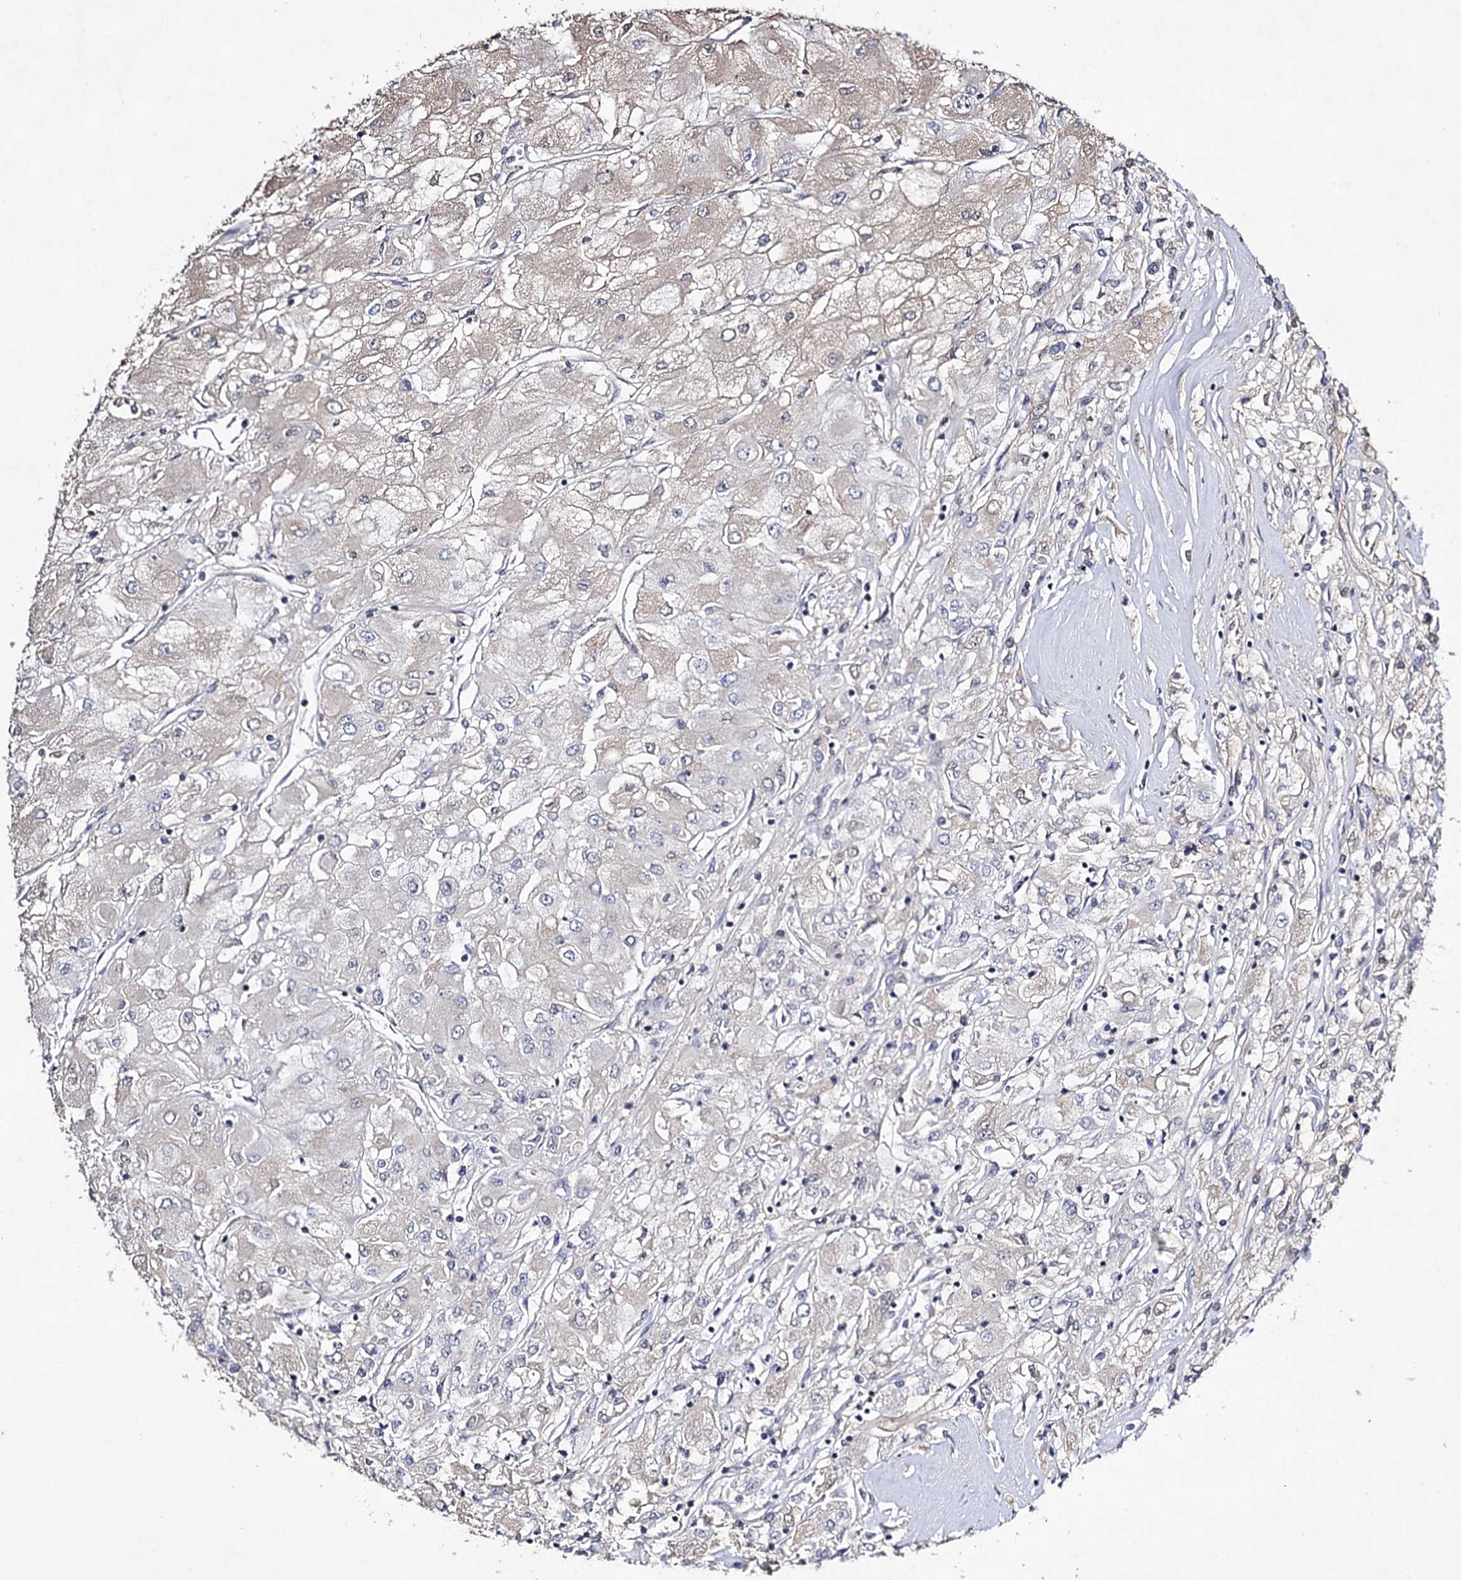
{"staining": {"intensity": "weak", "quantity": "<25%", "location": "cytoplasmic/membranous"}, "tissue": "renal cancer", "cell_type": "Tumor cells", "image_type": "cancer", "snomed": [{"axis": "morphology", "description": "Adenocarcinoma, NOS"}, {"axis": "topography", "description": "Kidney"}], "caption": "The image demonstrates no staining of tumor cells in adenocarcinoma (renal). (IHC, brightfield microscopy, high magnification).", "gene": "PLIN1", "patient": {"sex": "male", "age": 80}}